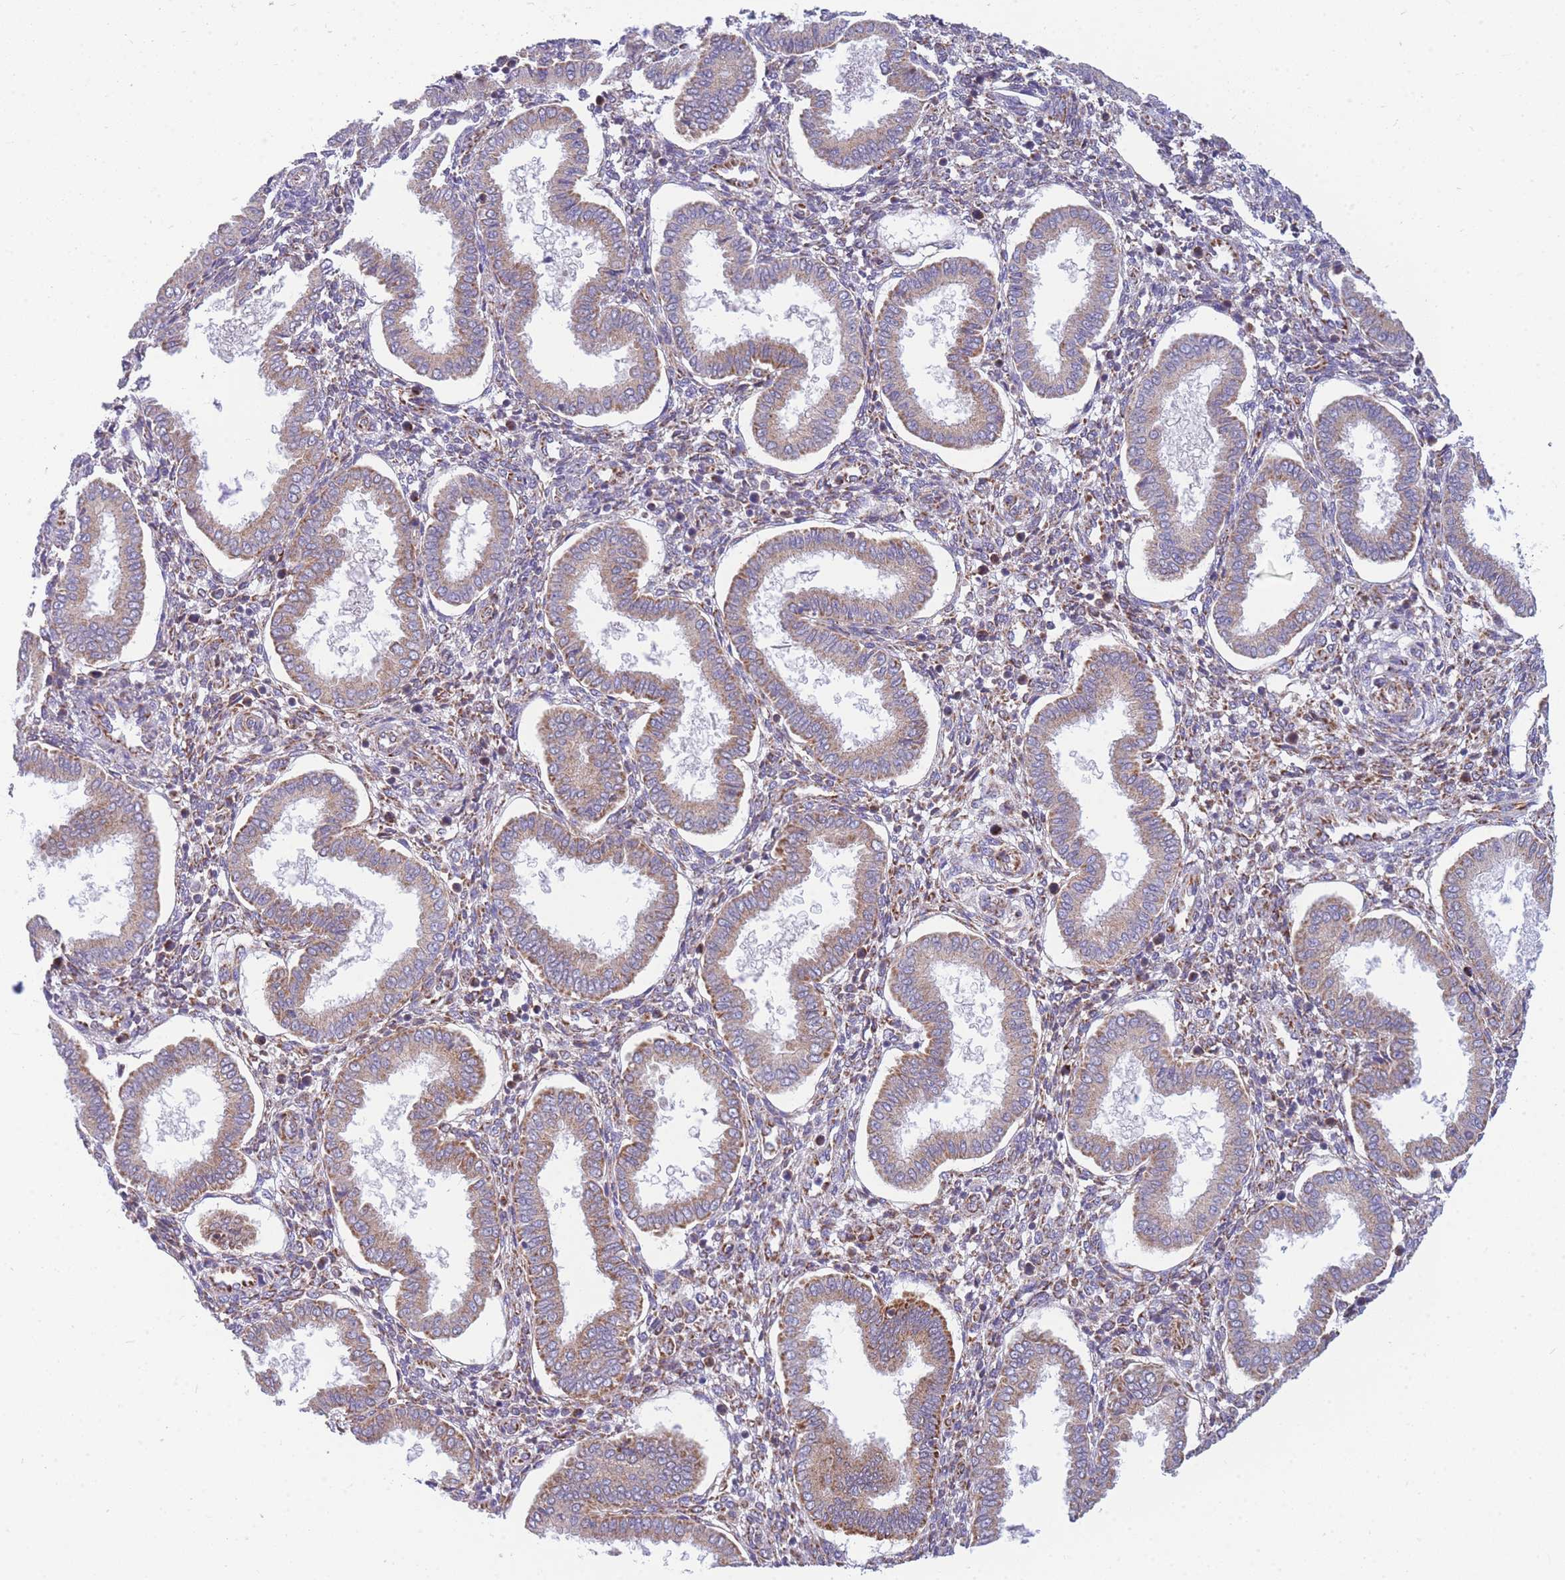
{"staining": {"intensity": "moderate", "quantity": "<25%", "location": "cytoplasmic/membranous"}, "tissue": "endometrium", "cell_type": "Cells in endometrial stroma", "image_type": "normal", "snomed": [{"axis": "morphology", "description": "Normal tissue, NOS"}, {"axis": "topography", "description": "Endometrium"}], "caption": "Immunohistochemical staining of unremarkable endometrium exhibits moderate cytoplasmic/membranous protein expression in approximately <25% of cells in endometrial stroma.", "gene": "MRPS11", "patient": {"sex": "female", "age": 24}}